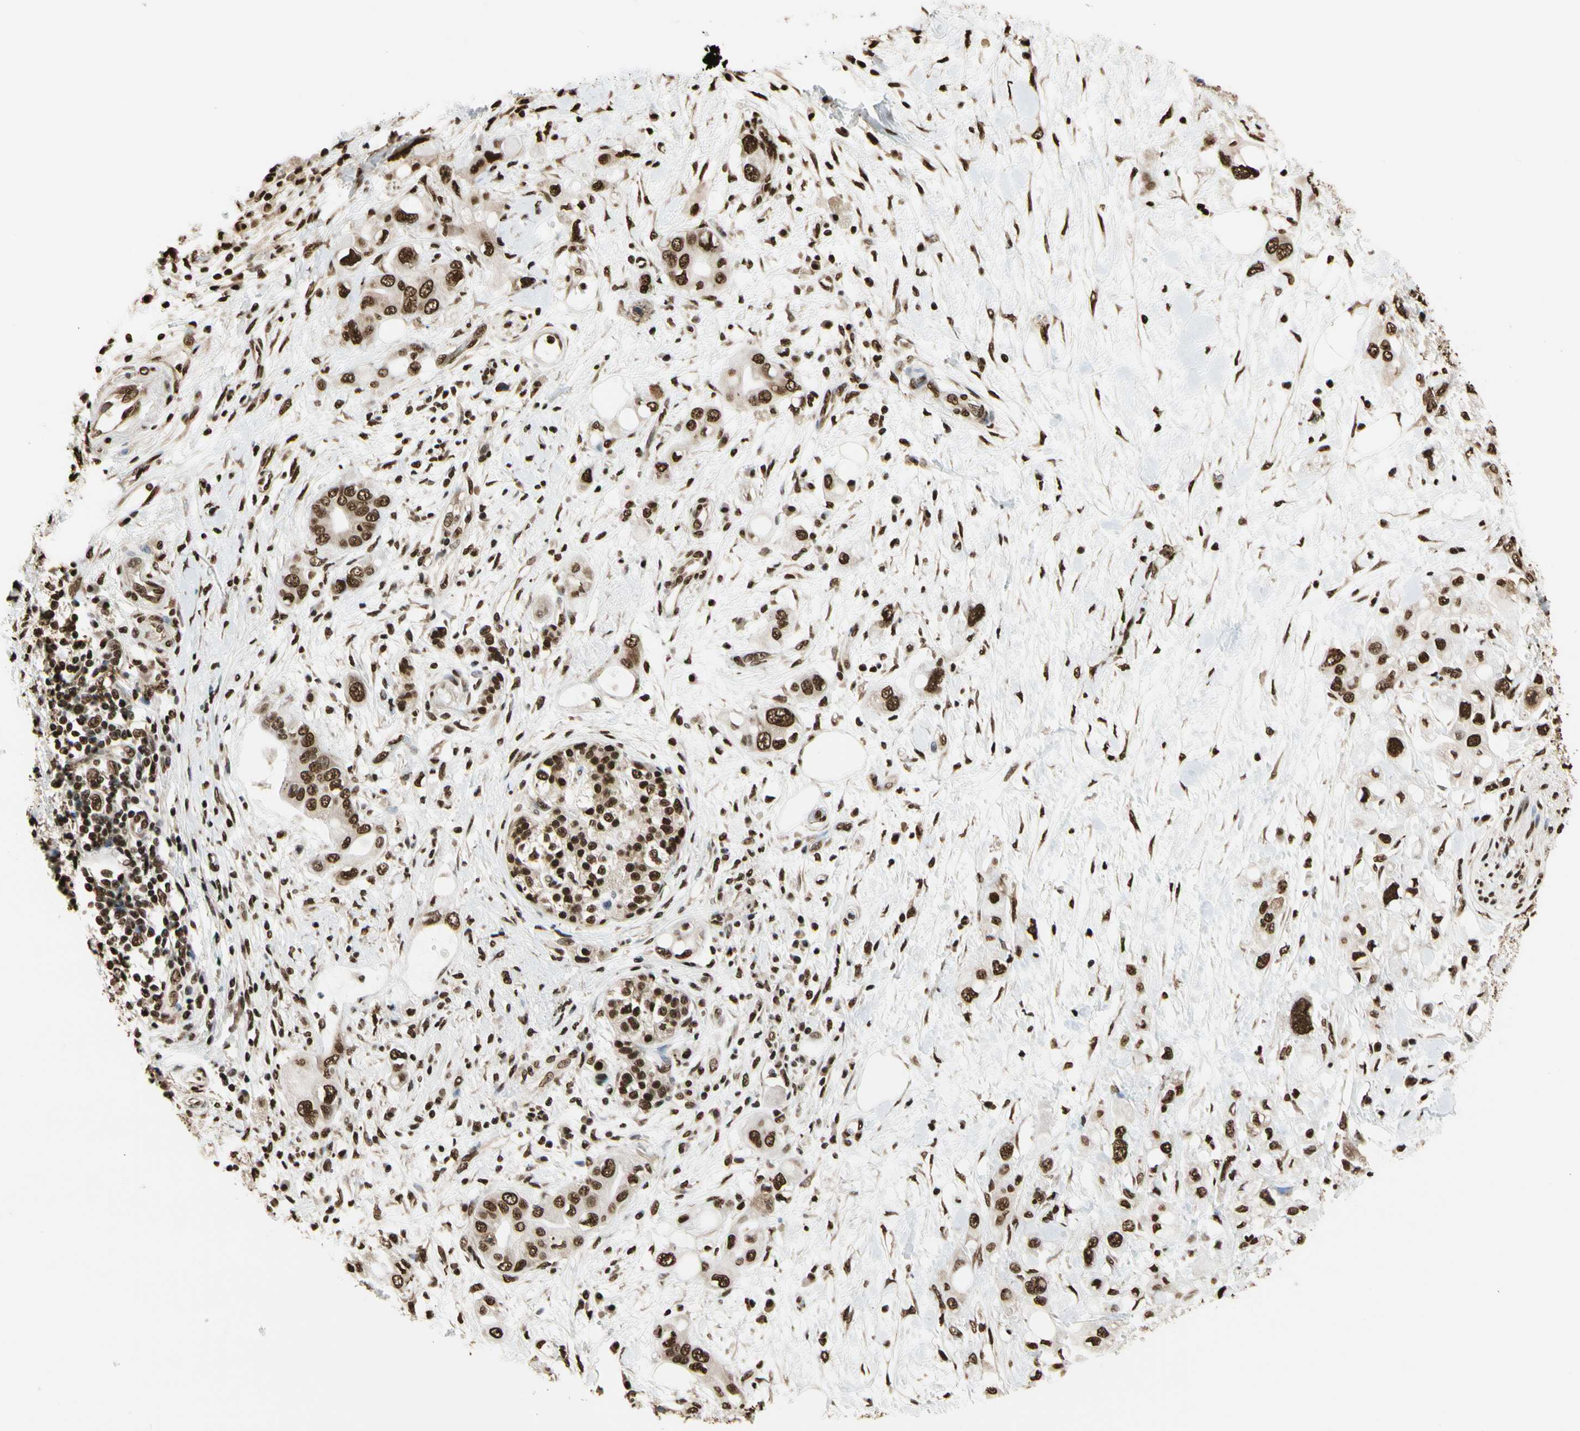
{"staining": {"intensity": "strong", "quantity": ">75%", "location": "nuclear"}, "tissue": "pancreatic cancer", "cell_type": "Tumor cells", "image_type": "cancer", "snomed": [{"axis": "morphology", "description": "Adenocarcinoma, NOS"}, {"axis": "topography", "description": "Pancreas"}], "caption": "DAB (3,3'-diaminobenzidine) immunohistochemical staining of human pancreatic adenocarcinoma displays strong nuclear protein staining in approximately >75% of tumor cells.", "gene": "HNRNPK", "patient": {"sex": "female", "age": 56}}